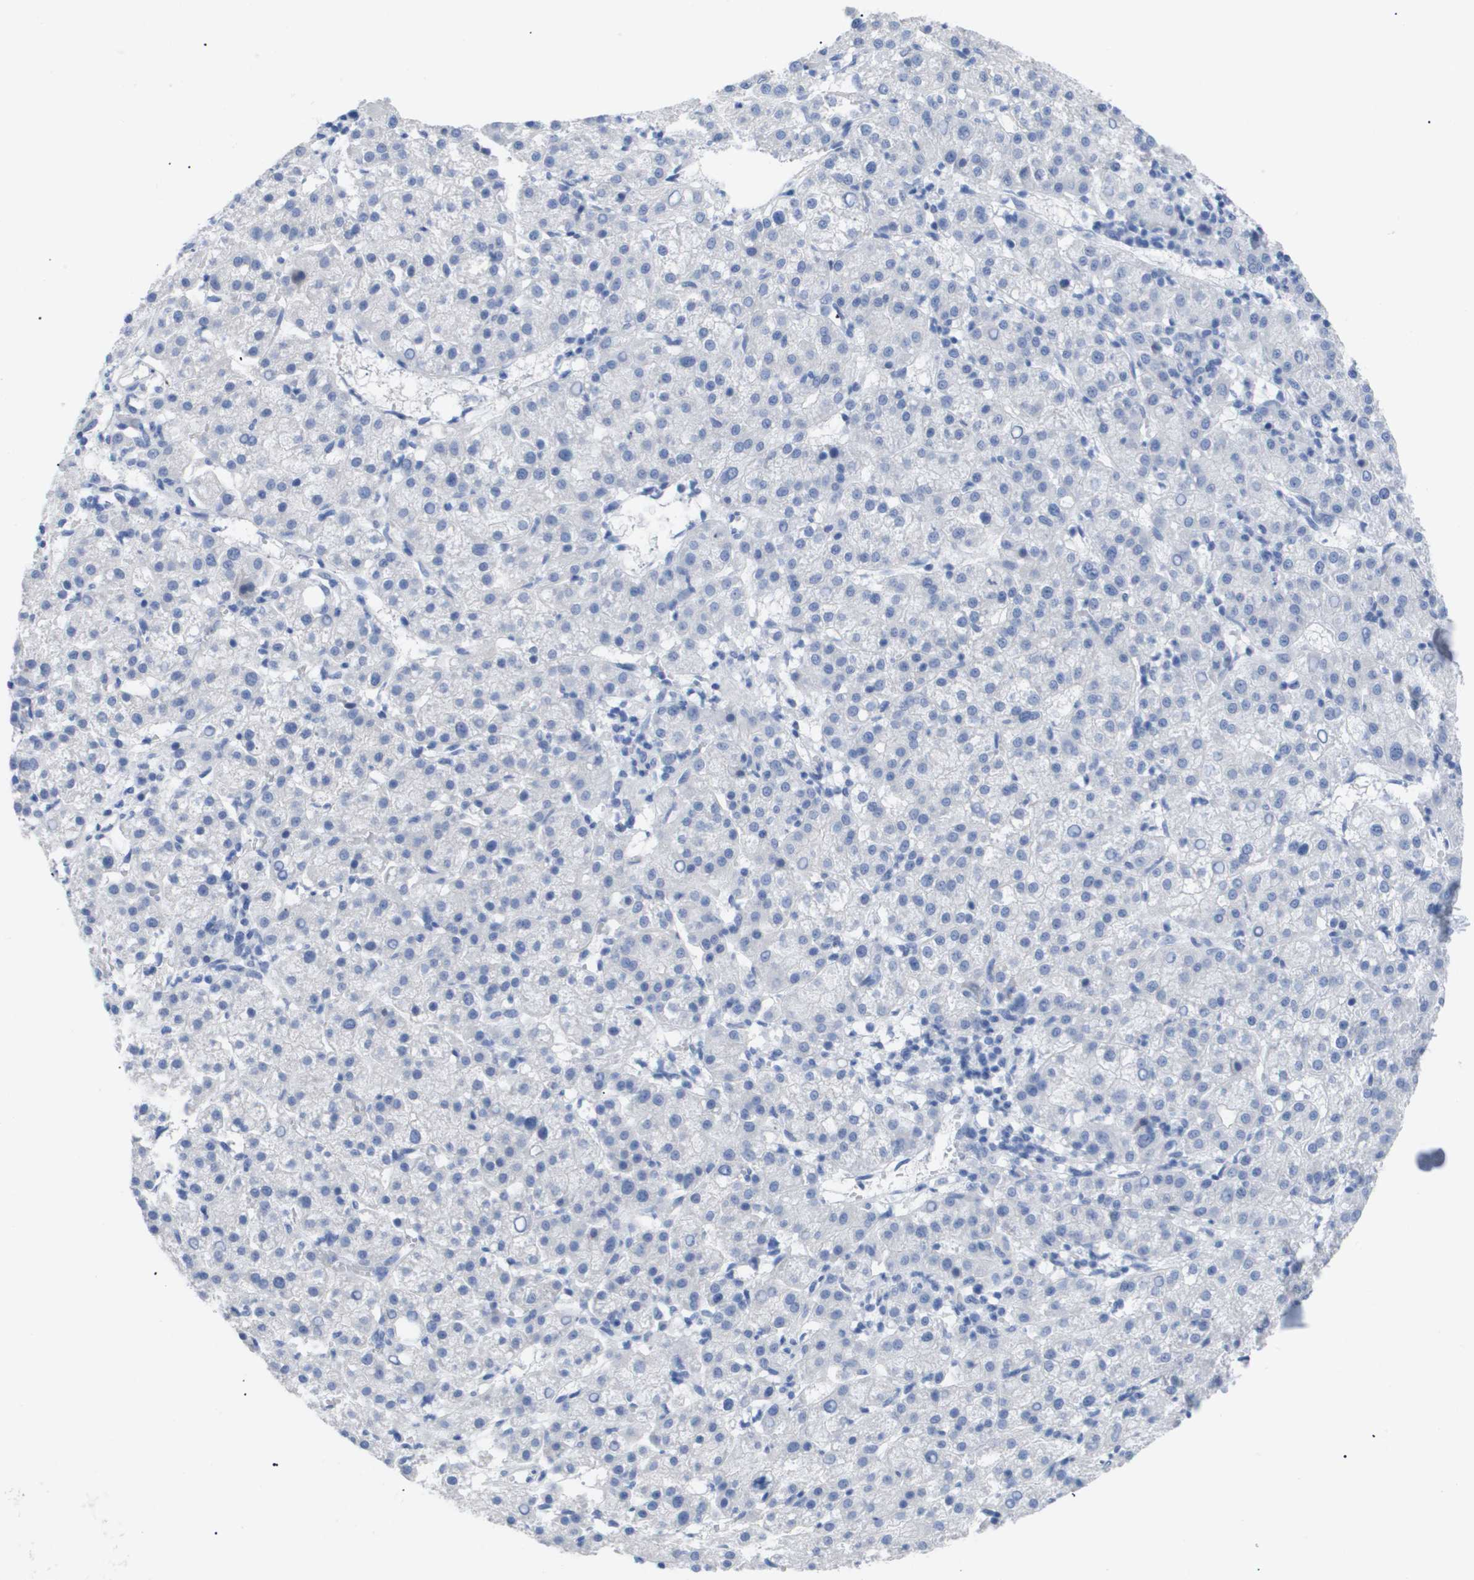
{"staining": {"intensity": "negative", "quantity": "none", "location": "none"}, "tissue": "liver cancer", "cell_type": "Tumor cells", "image_type": "cancer", "snomed": [{"axis": "morphology", "description": "Carcinoma, Hepatocellular, NOS"}, {"axis": "topography", "description": "Liver"}], "caption": "Tumor cells are negative for protein expression in human liver cancer.", "gene": "CAV3", "patient": {"sex": "female", "age": 58}}